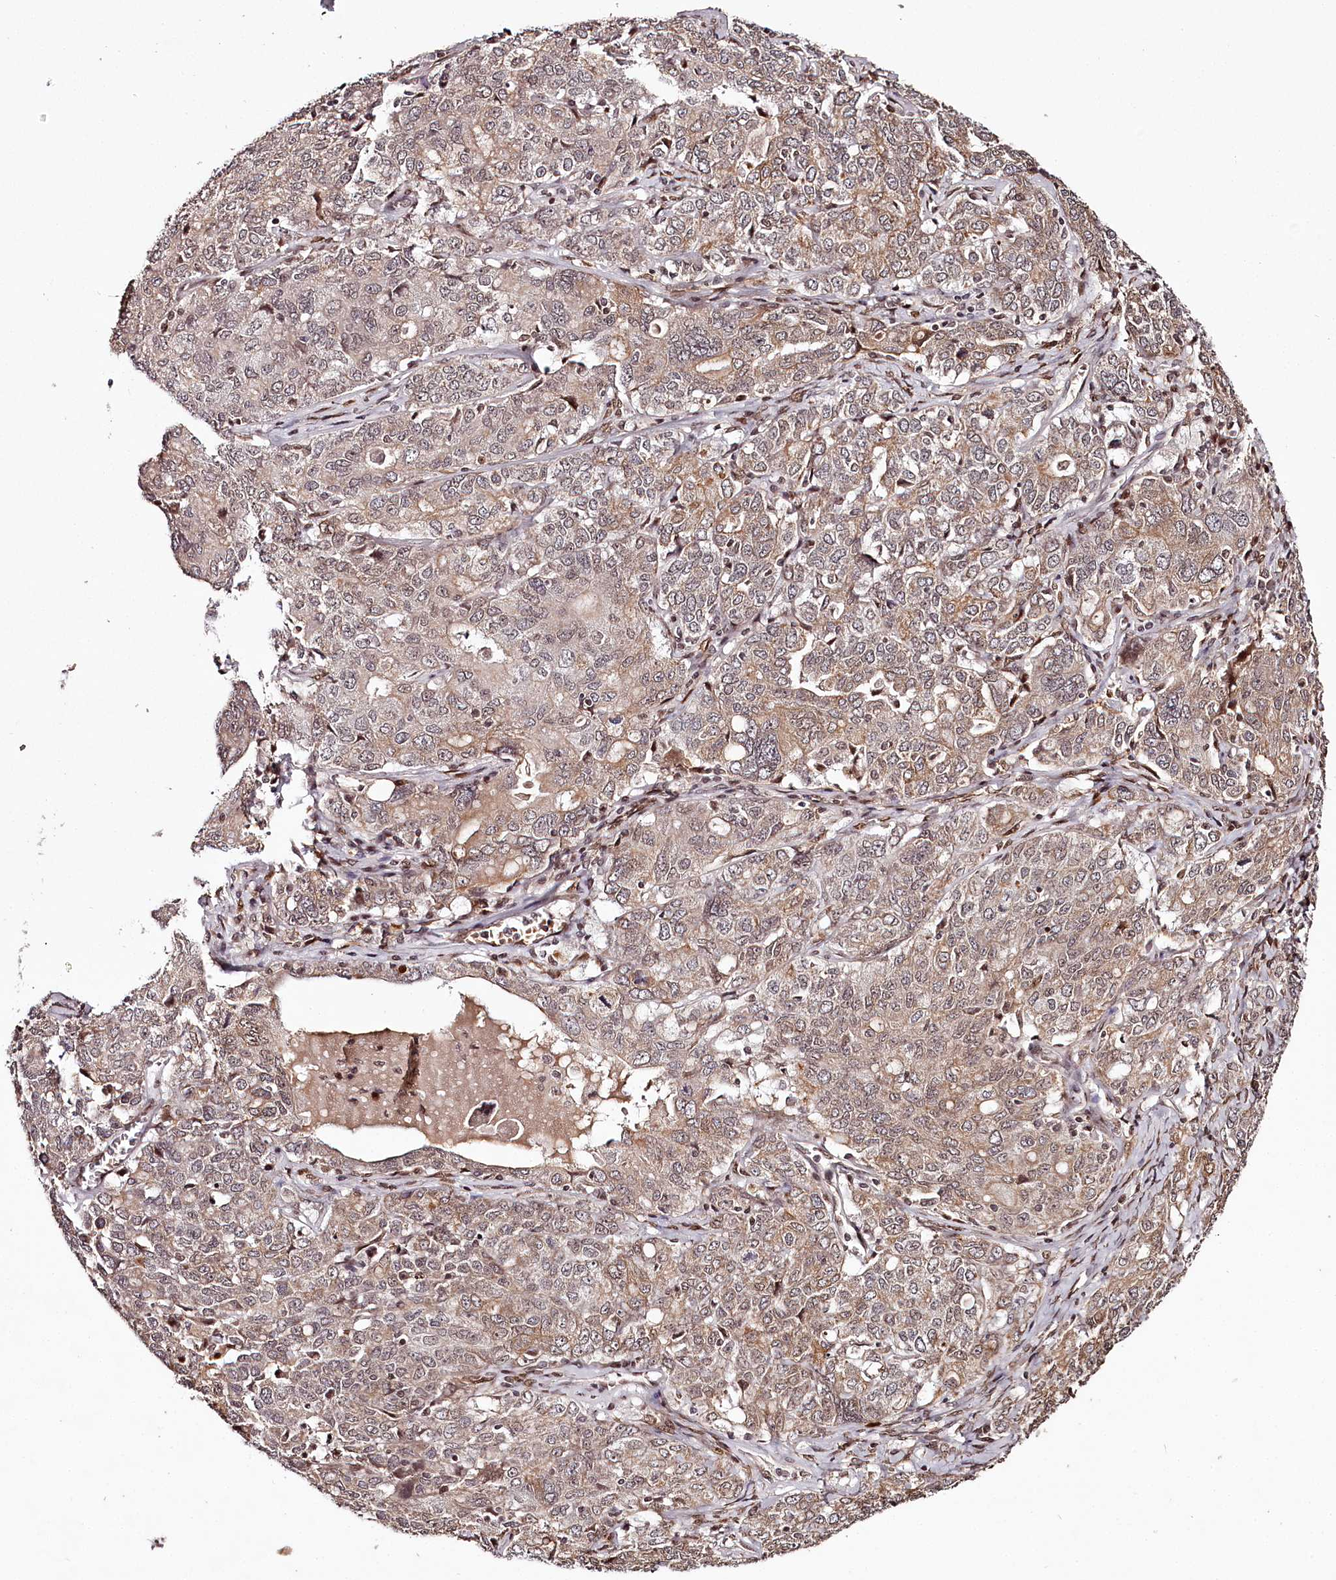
{"staining": {"intensity": "moderate", "quantity": "<25%", "location": "cytoplasmic/membranous"}, "tissue": "ovarian cancer", "cell_type": "Tumor cells", "image_type": "cancer", "snomed": [{"axis": "morphology", "description": "Carcinoma, endometroid"}, {"axis": "topography", "description": "Ovary"}], "caption": "Protein analysis of ovarian cancer tissue exhibits moderate cytoplasmic/membranous positivity in about <25% of tumor cells.", "gene": "THYN1", "patient": {"sex": "female", "age": 62}}